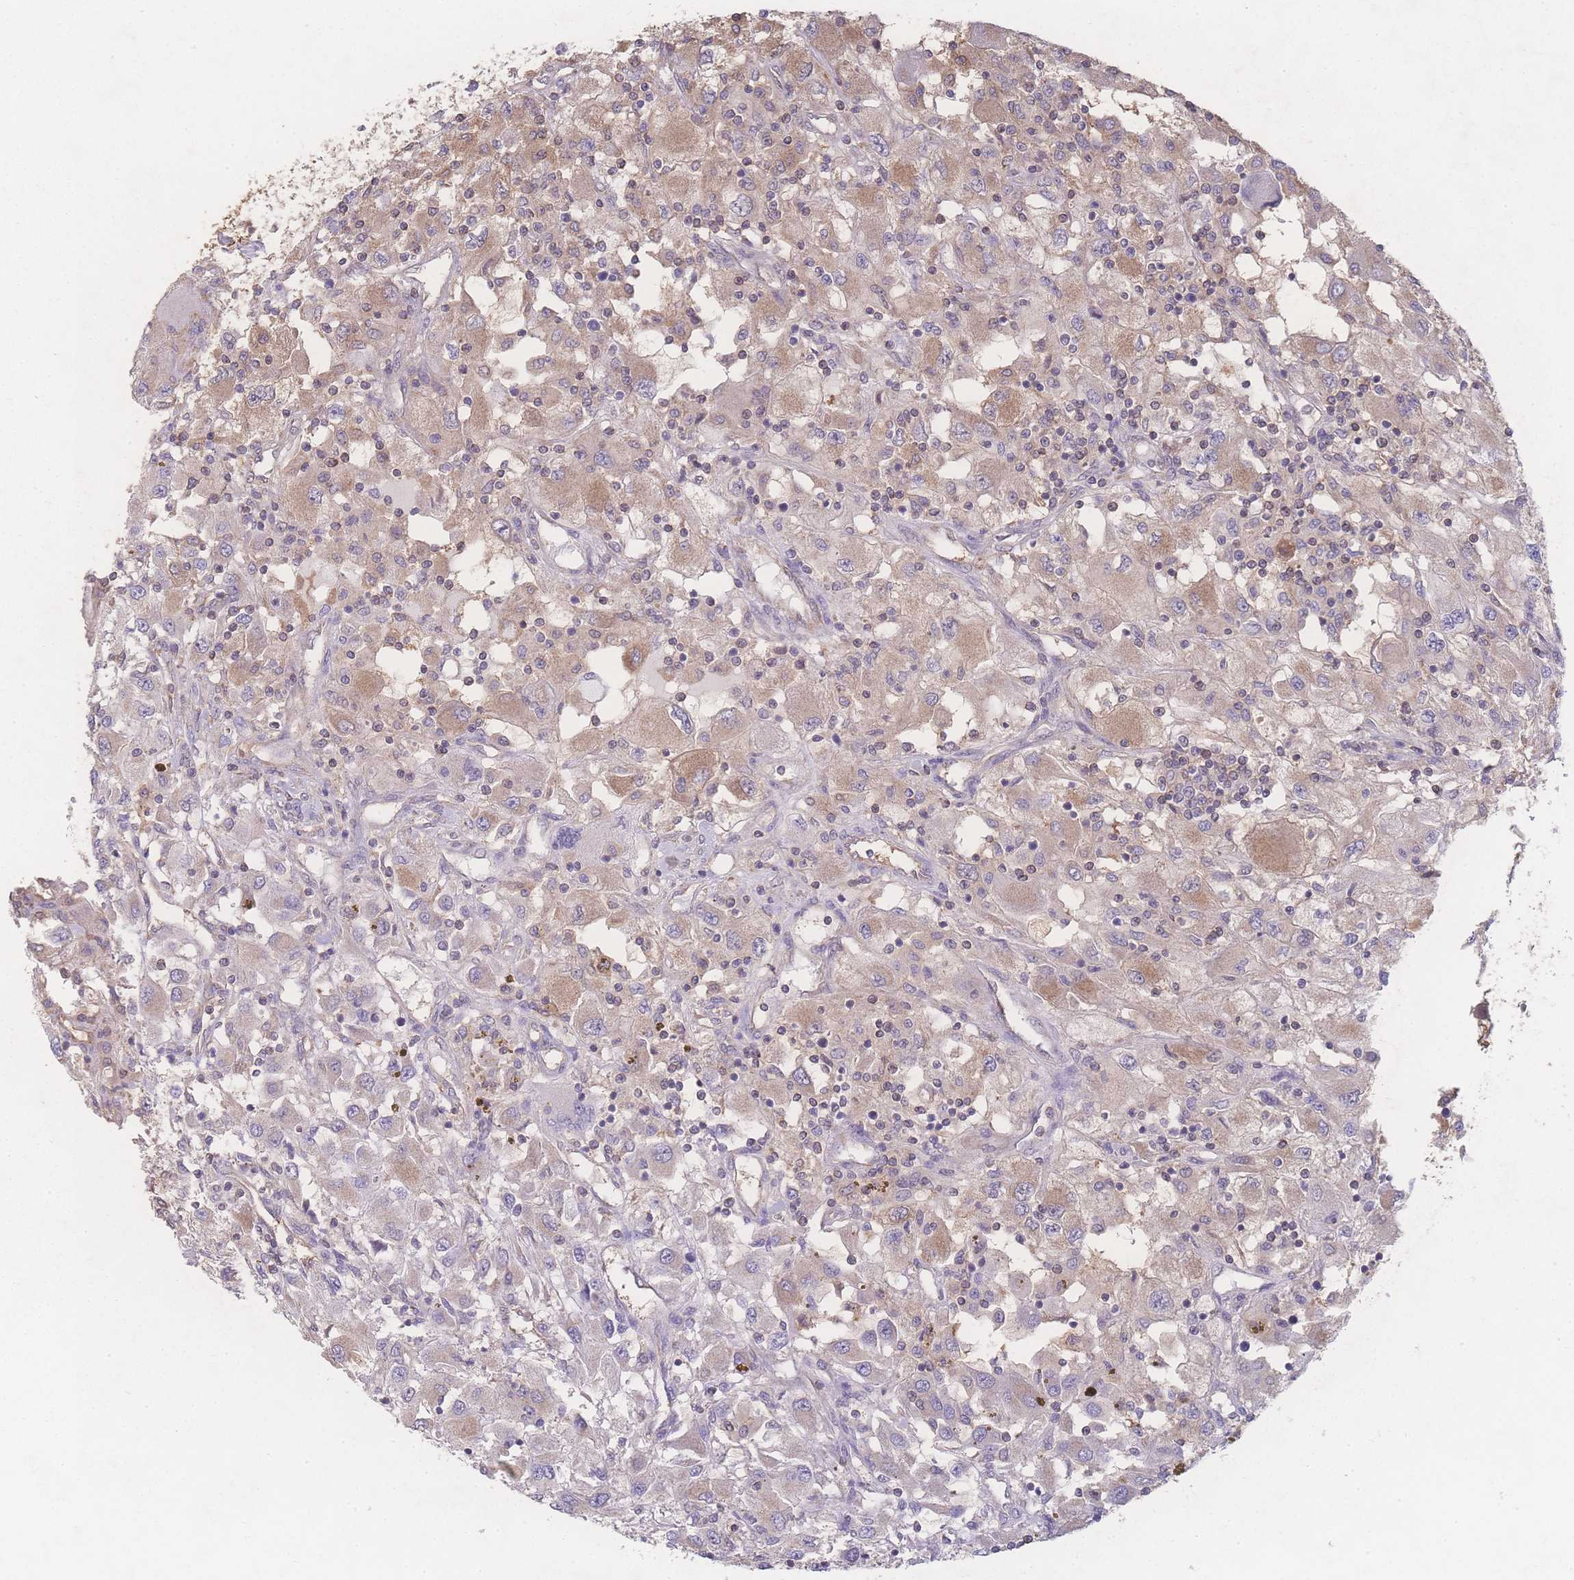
{"staining": {"intensity": "moderate", "quantity": "<25%", "location": "cytoplasmic/membranous"}, "tissue": "renal cancer", "cell_type": "Tumor cells", "image_type": "cancer", "snomed": [{"axis": "morphology", "description": "Adenocarcinoma, NOS"}, {"axis": "topography", "description": "Kidney"}], "caption": "Renal cancer (adenocarcinoma) tissue shows moderate cytoplasmic/membranous positivity in about <25% of tumor cells, visualized by immunohistochemistry. (DAB (3,3'-diaminobenzidine) IHC, brown staining for protein, blue staining for nuclei).", "gene": "GIPR", "patient": {"sex": "female", "age": 67}}